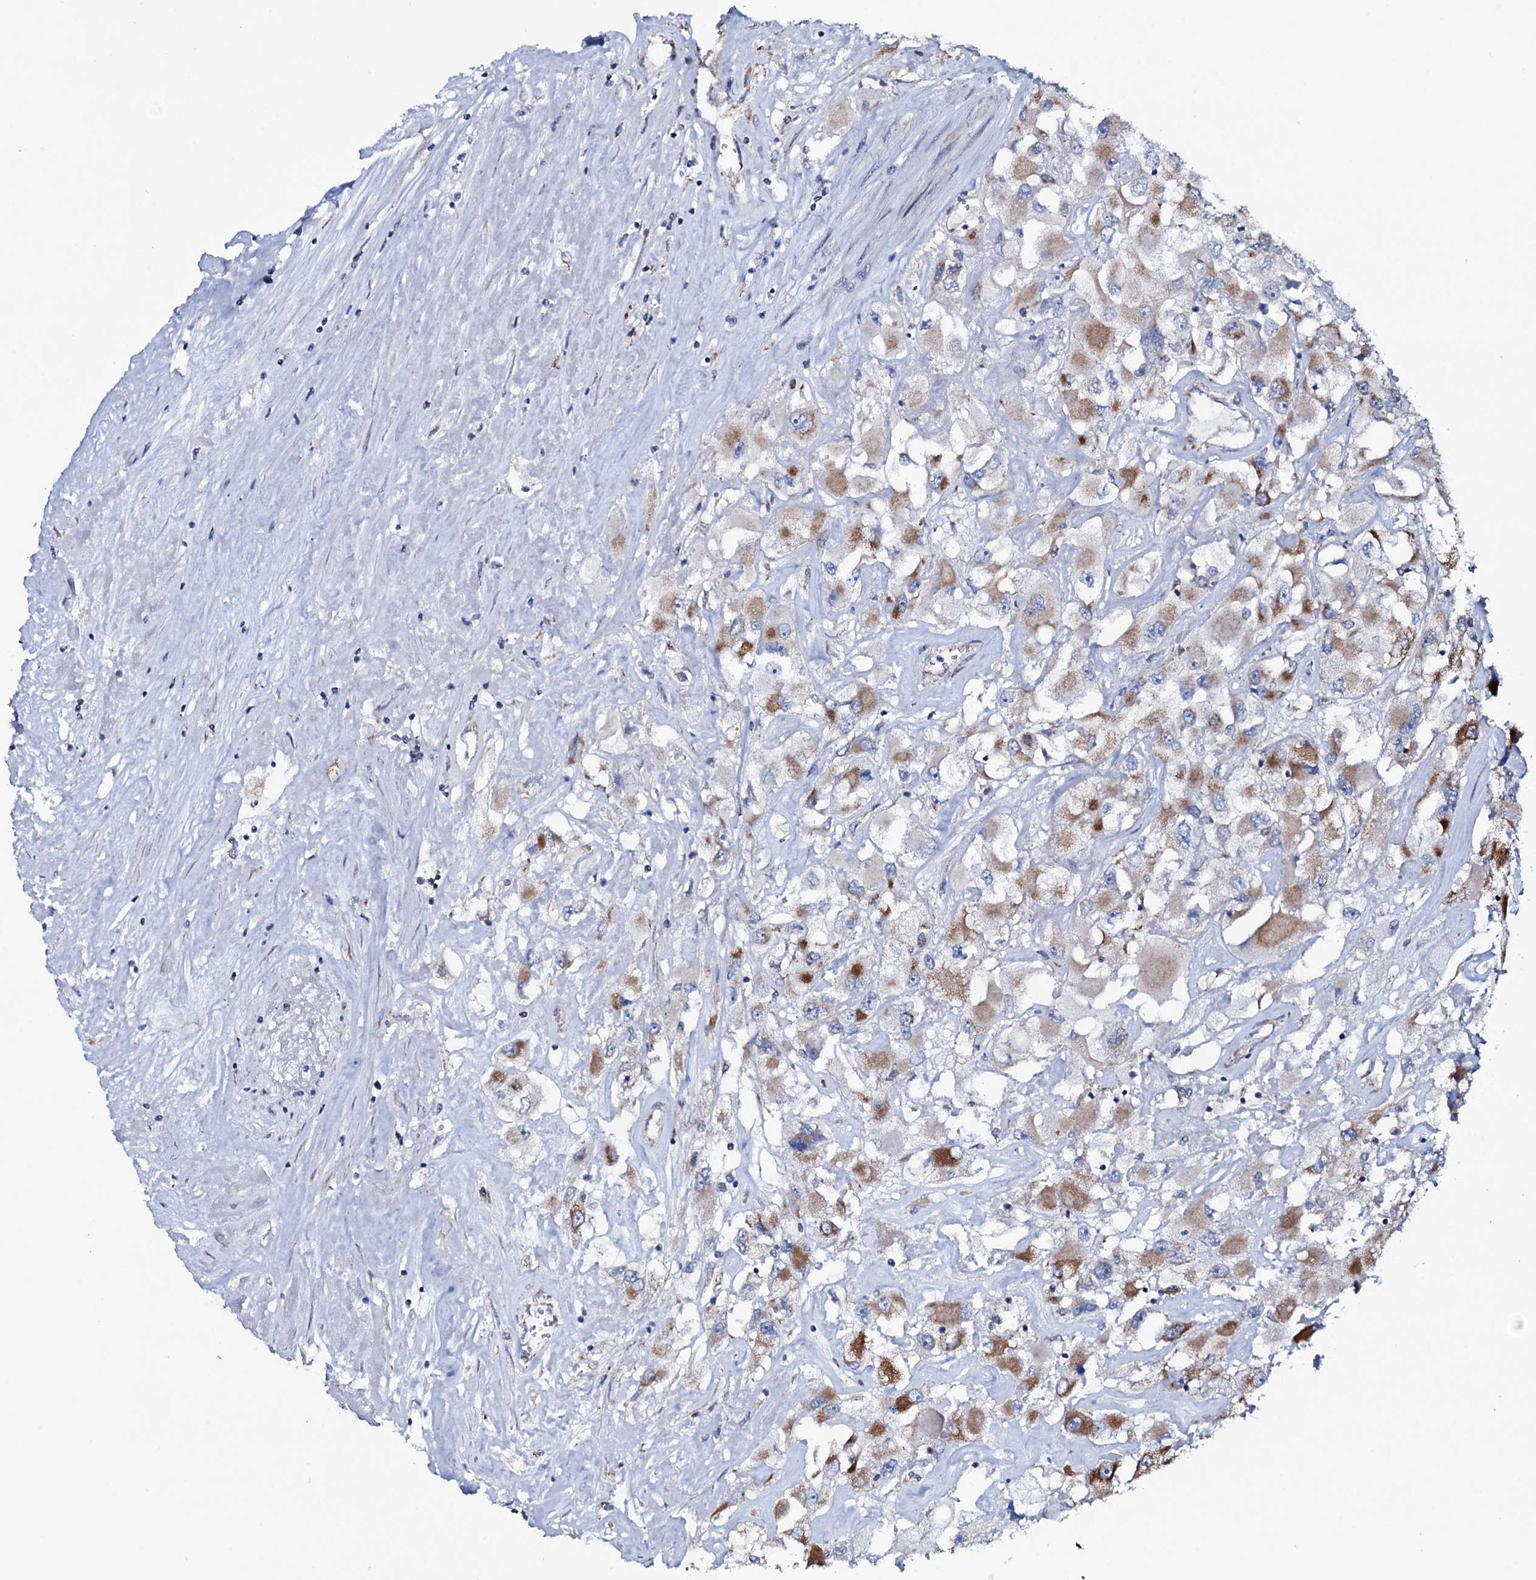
{"staining": {"intensity": "strong", "quantity": ">75%", "location": "cytoplasmic/membranous"}, "tissue": "renal cancer", "cell_type": "Tumor cells", "image_type": "cancer", "snomed": [{"axis": "morphology", "description": "Adenocarcinoma, NOS"}, {"axis": "topography", "description": "Kidney"}], "caption": "The histopathology image displays staining of adenocarcinoma (renal), revealing strong cytoplasmic/membranous protein staining (brown color) within tumor cells.", "gene": "MRPS35", "patient": {"sex": "female", "age": 52}}